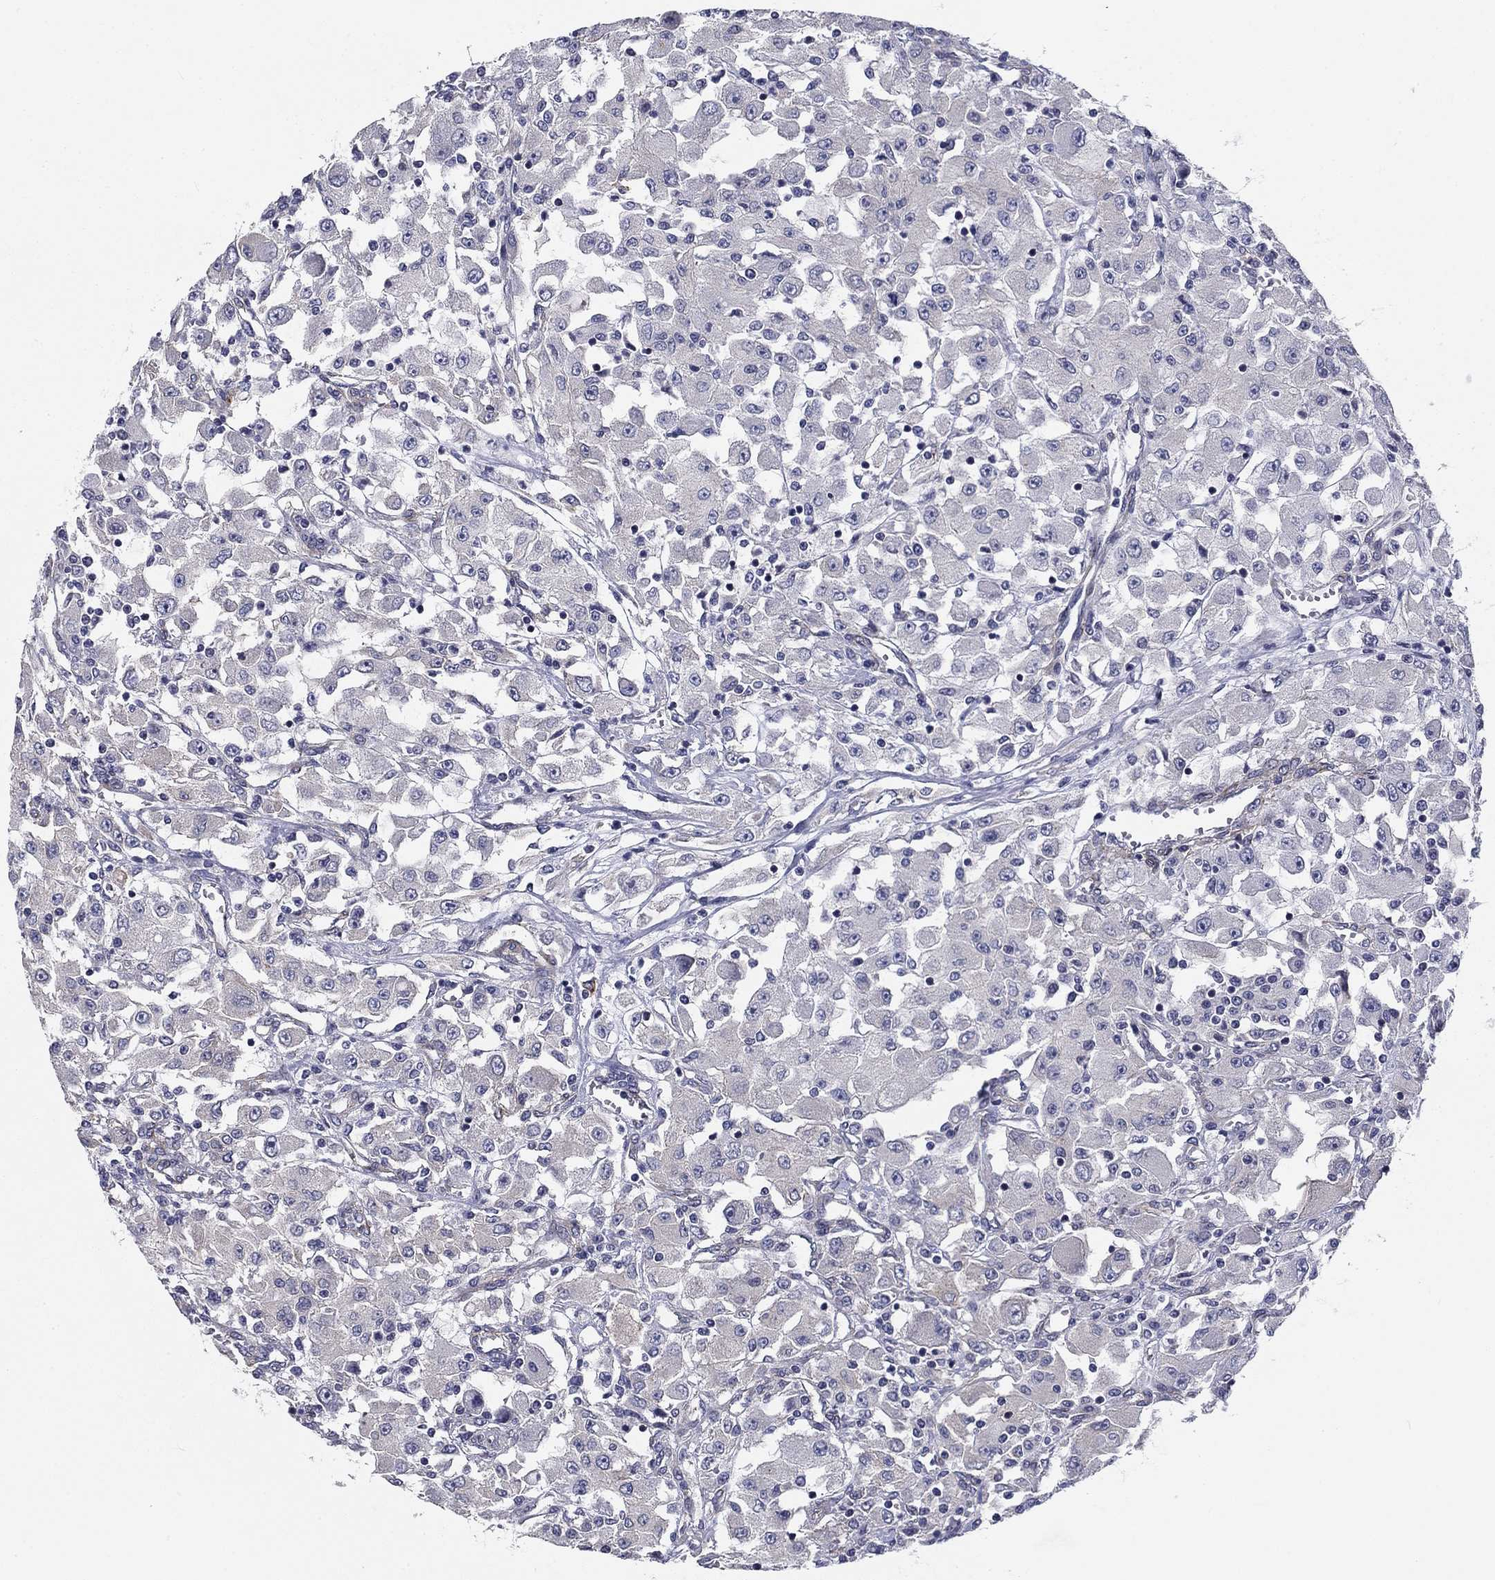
{"staining": {"intensity": "negative", "quantity": "none", "location": "none"}, "tissue": "renal cancer", "cell_type": "Tumor cells", "image_type": "cancer", "snomed": [{"axis": "morphology", "description": "Adenocarcinoma, NOS"}, {"axis": "topography", "description": "Kidney"}], "caption": "Histopathology image shows no significant protein expression in tumor cells of renal adenocarcinoma.", "gene": "SYNC", "patient": {"sex": "female", "age": 67}}